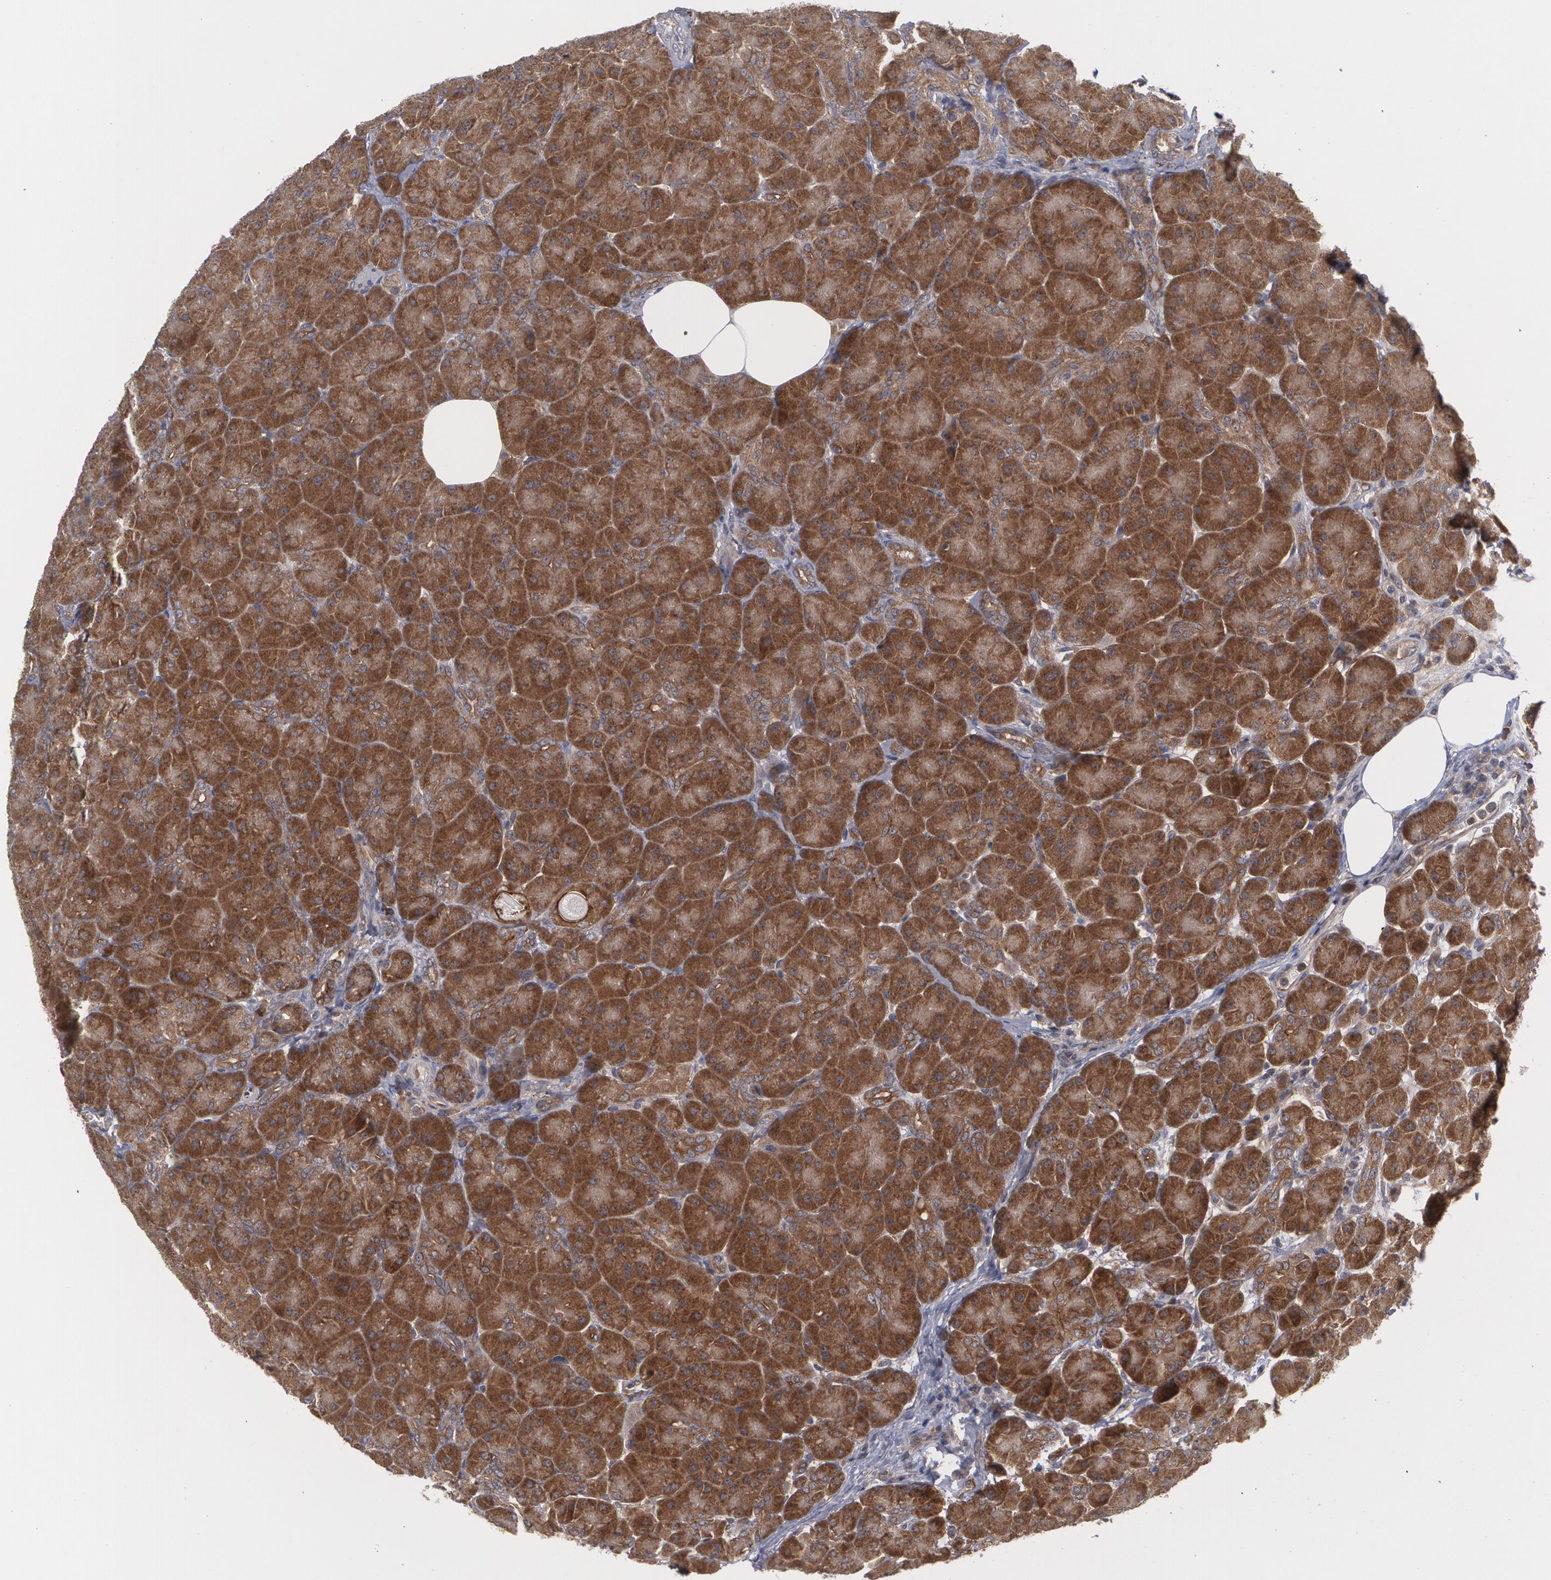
{"staining": {"intensity": "moderate", "quantity": ">75%", "location": "cytoplasmic/membranous"}, "tissue": "pancreas", "cell_type": "Exocrine glandular cells", "image_type": "normal", "snomed": [{"axis": "morphology", "description": "Normal tissue, NOS"}, {"axis": "topography", "description": "Pancreas"}], "caption": "Brown immunohistochemical staining in normal pancreas shows moderate cytoplasmic/membranous positivity in approximately >75% of exocrine glandular cells.", "gene": "BMP6", "patient": {"sex": "male", "age": 66}}